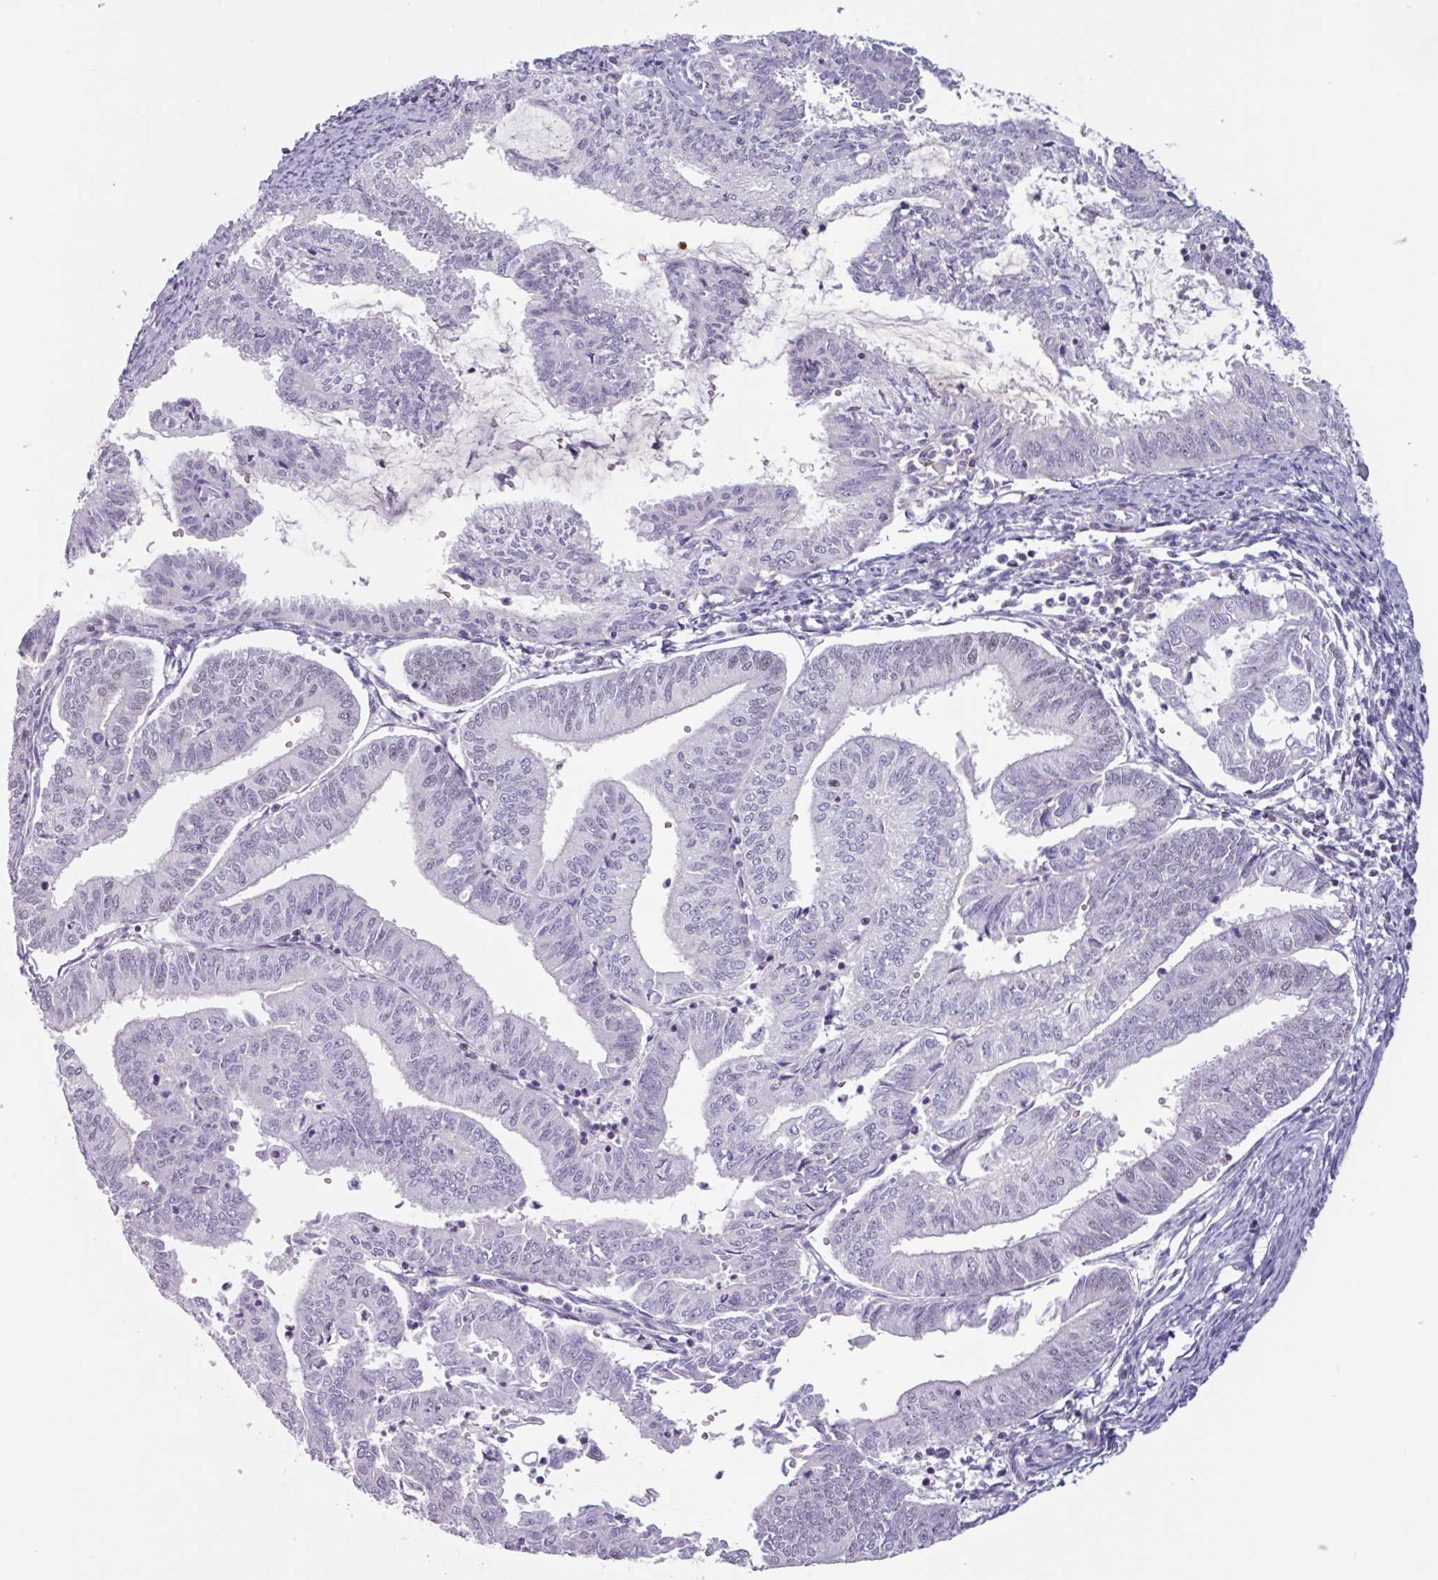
{"staining": {"intensity": "negative", "quantity": "none", "location": "none"}, "tissue": "endometrial cancer", "cell_type": "Tumor cells", "image_type": "cancer", "snomed": [{"axis": "morphology", "description": "Adenocarcinoma, NOS"}, {"axis": "topography", "description": "Endometrium"}], "caption": "Tumor cells are negative for protein expression in human adenocarcinoma (endometrial).", "gene": "ZNF575", "patient": {"sex": "female", "age": 70}}